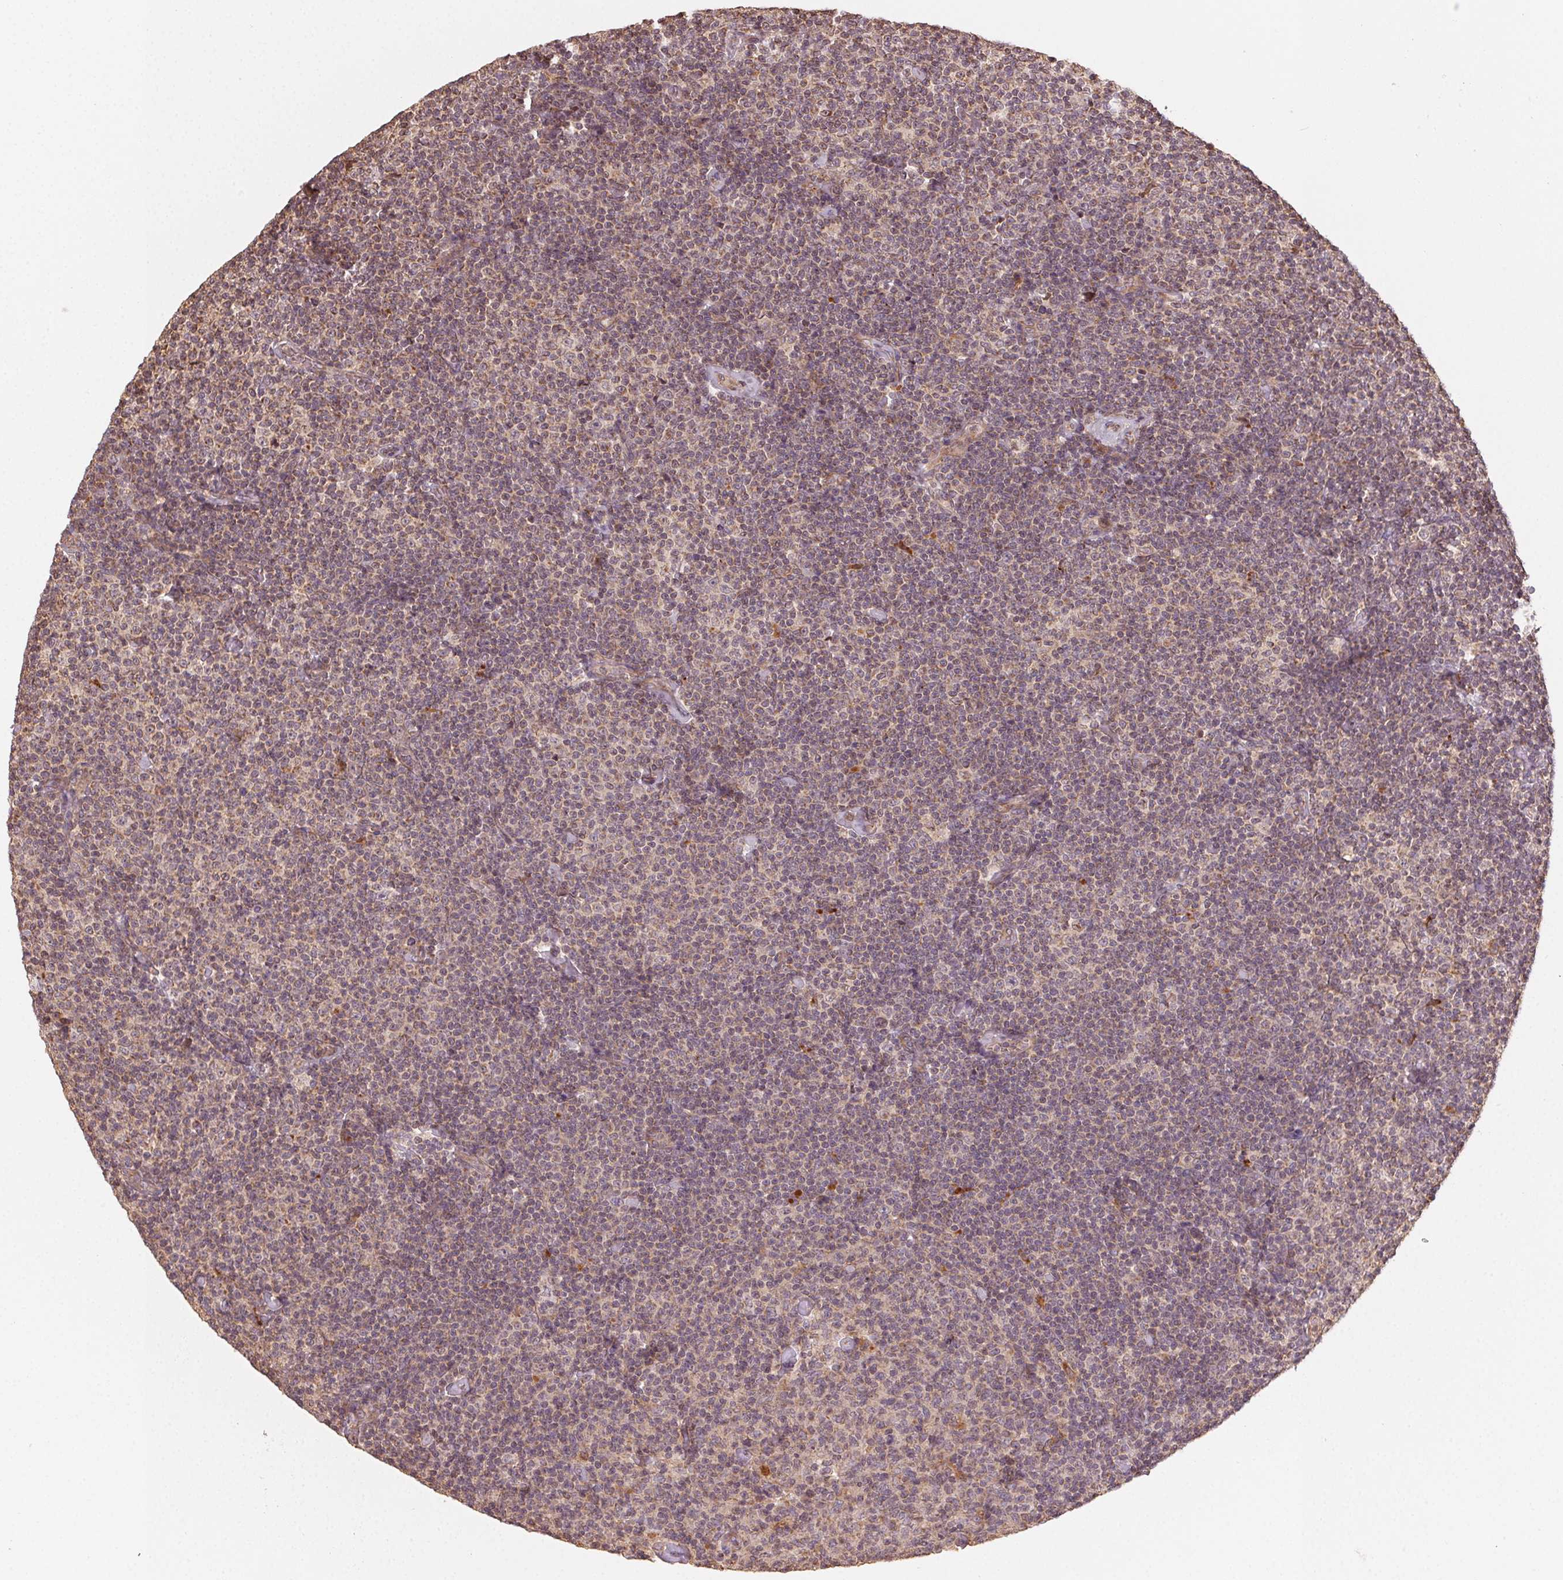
{"staining": {"intensity": "weak", "quantity": "<25%", "location": "nuclear"}, "tissue": "lymphoma", "cell_type": "Tumor cells", "image_type": "cancer", "snomed": [{"axis": "morphology", "description": "Malignant lymphoma, non-Hodgkin's type, Low grade"}, {"axis": "topography", "description": "Lymph node"}], "caption": "The image displays no significant positivity in tumor cells of lymphoma.", "gene": "WBP2", "patient": {"sex": "male", "age": 81}}